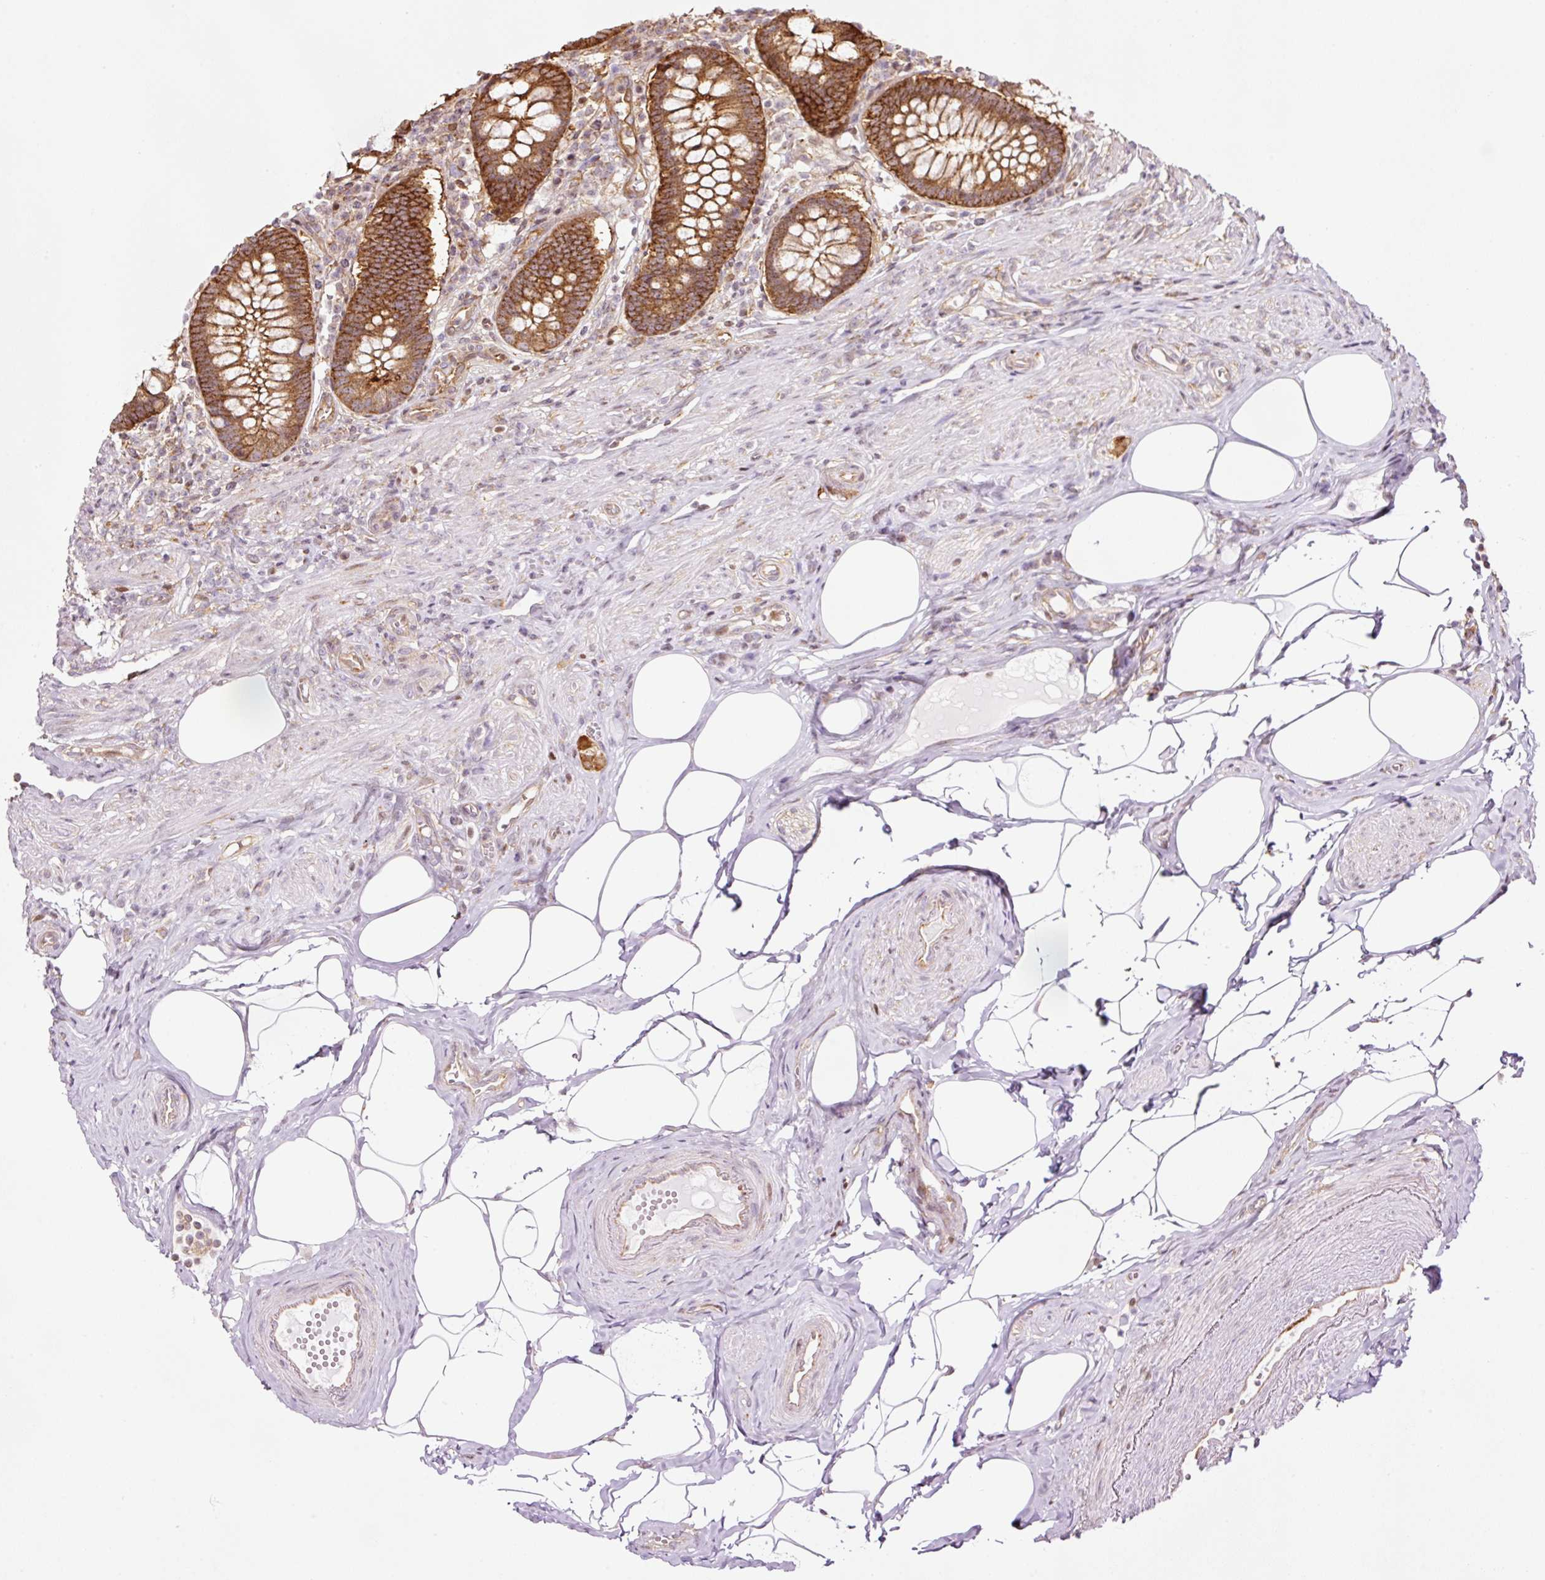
{"staining": {"intensity": "strong", "quantity": ">75%", "location": "cytoplasmic/membranous"}, "tissue": "appendix", "cell_type": "Glandular cells", "image_type": "normal", "snomed": [{"axis": "morphology", "description": "Normal tissue, NOS"}, {"axis": "topography", "description": "Appendix"}], "caption": "Immunohistochemical staining of unremarkable human appendix shows >75% levels of strong cytoplasmic/membranous protein expression in approximately >75% of glandular cells. The protein is shown in brown color, while the nuclei are stained blue.", "gene": "SCNM1", "patient": {"sex": "female", "age": 56}}